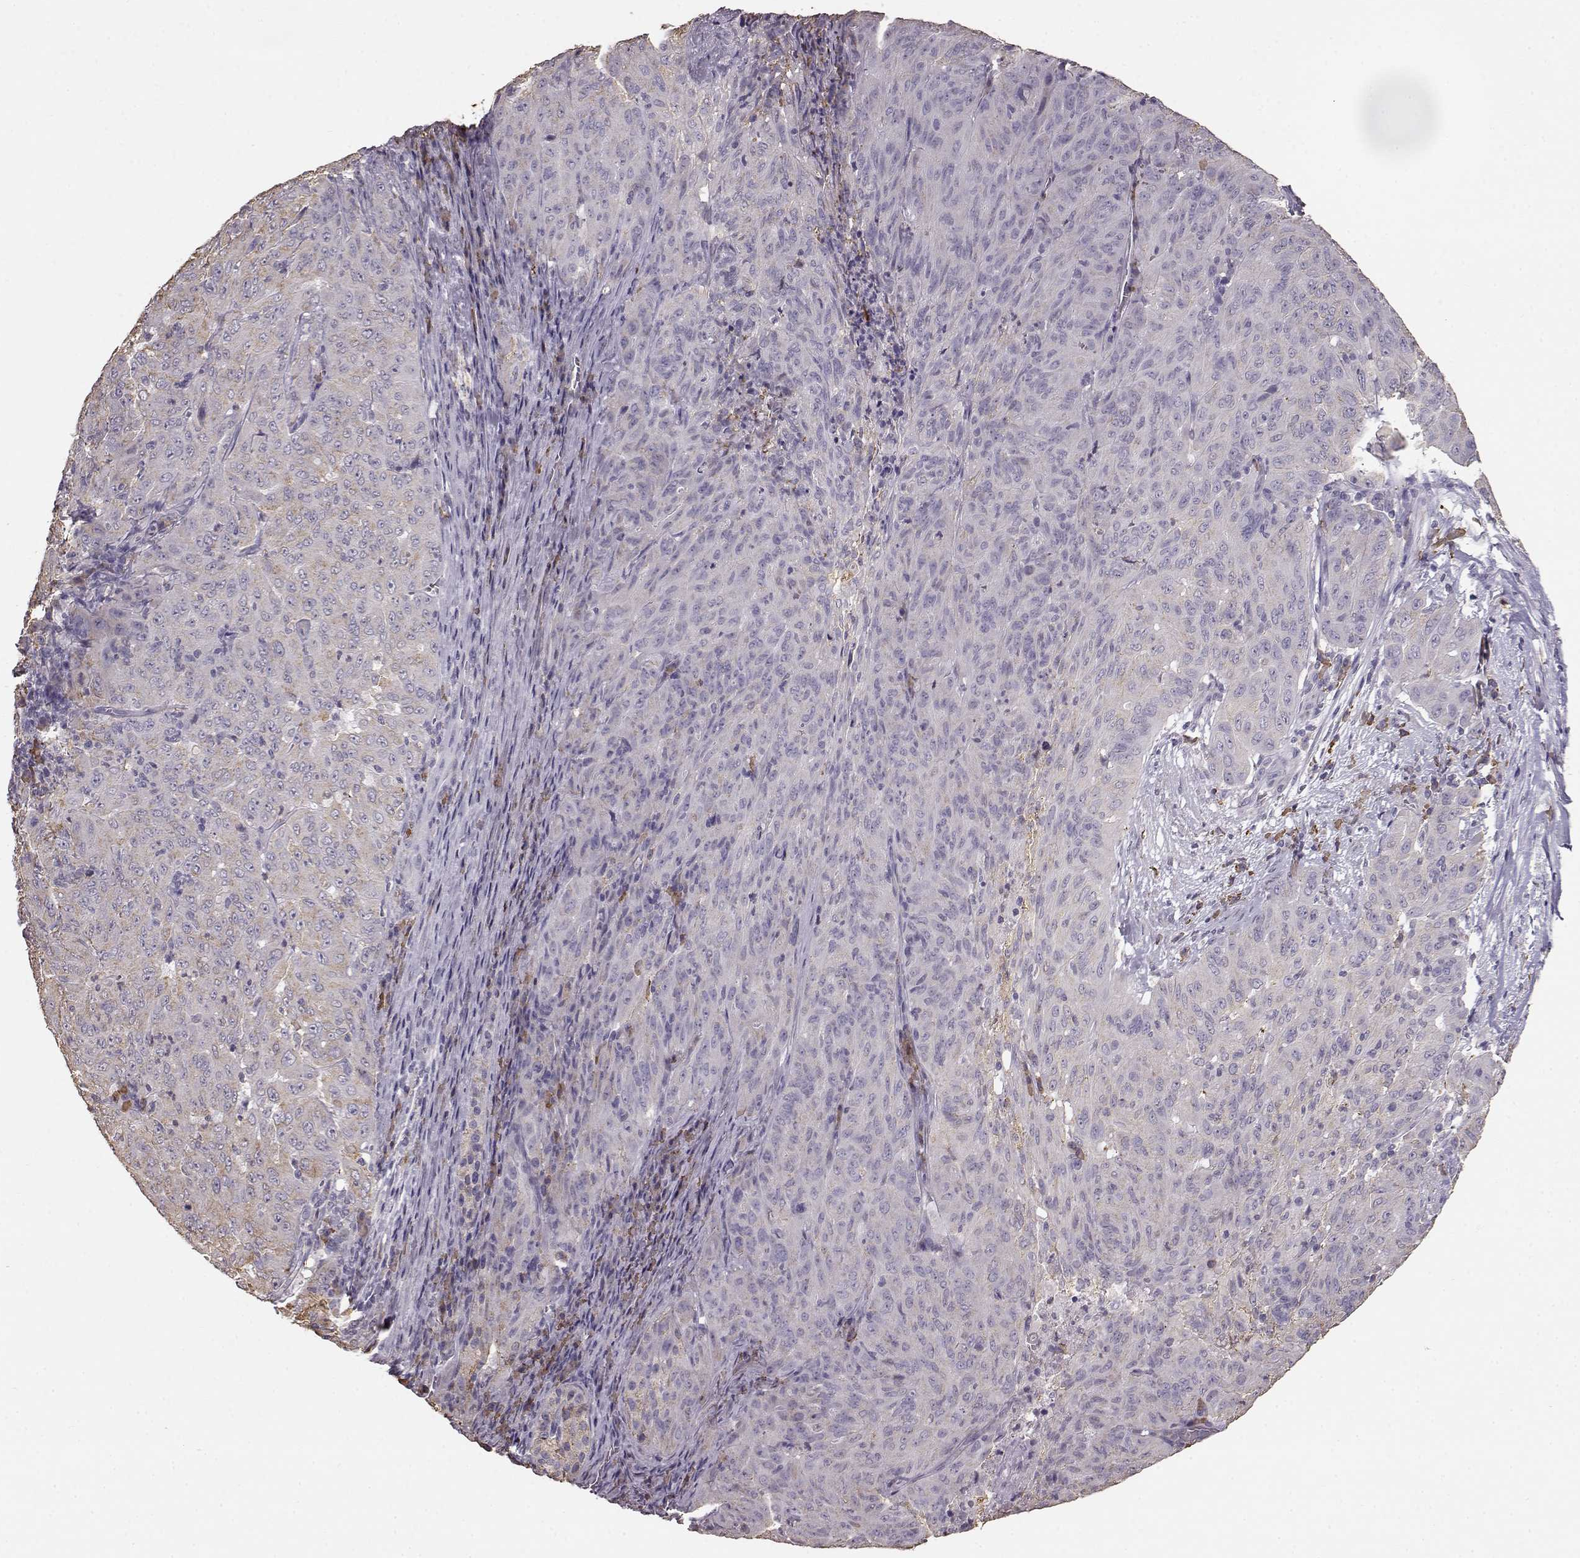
{"staining": {"intensity": "weak", "quantity": "25%-75%", "location": "cytoplasmic/membranous"}, "tissue": "pancreatic cancer", "cell_type": "Tumor cells", "image_type": "cancer", "snomed": [{"axis": "morphology", "description": "Adenocarcinoma, NOS"}, {"axis": "topography", "description": "Pancreas"}], "caption": "Tumor cells exhibit low levels of weak cytoplasmic/membranous expression in about 25%-75% of cells in pancreatic cancer.", "gene": "GABRG3", "patient": {"sex": "male", "age": 63}}